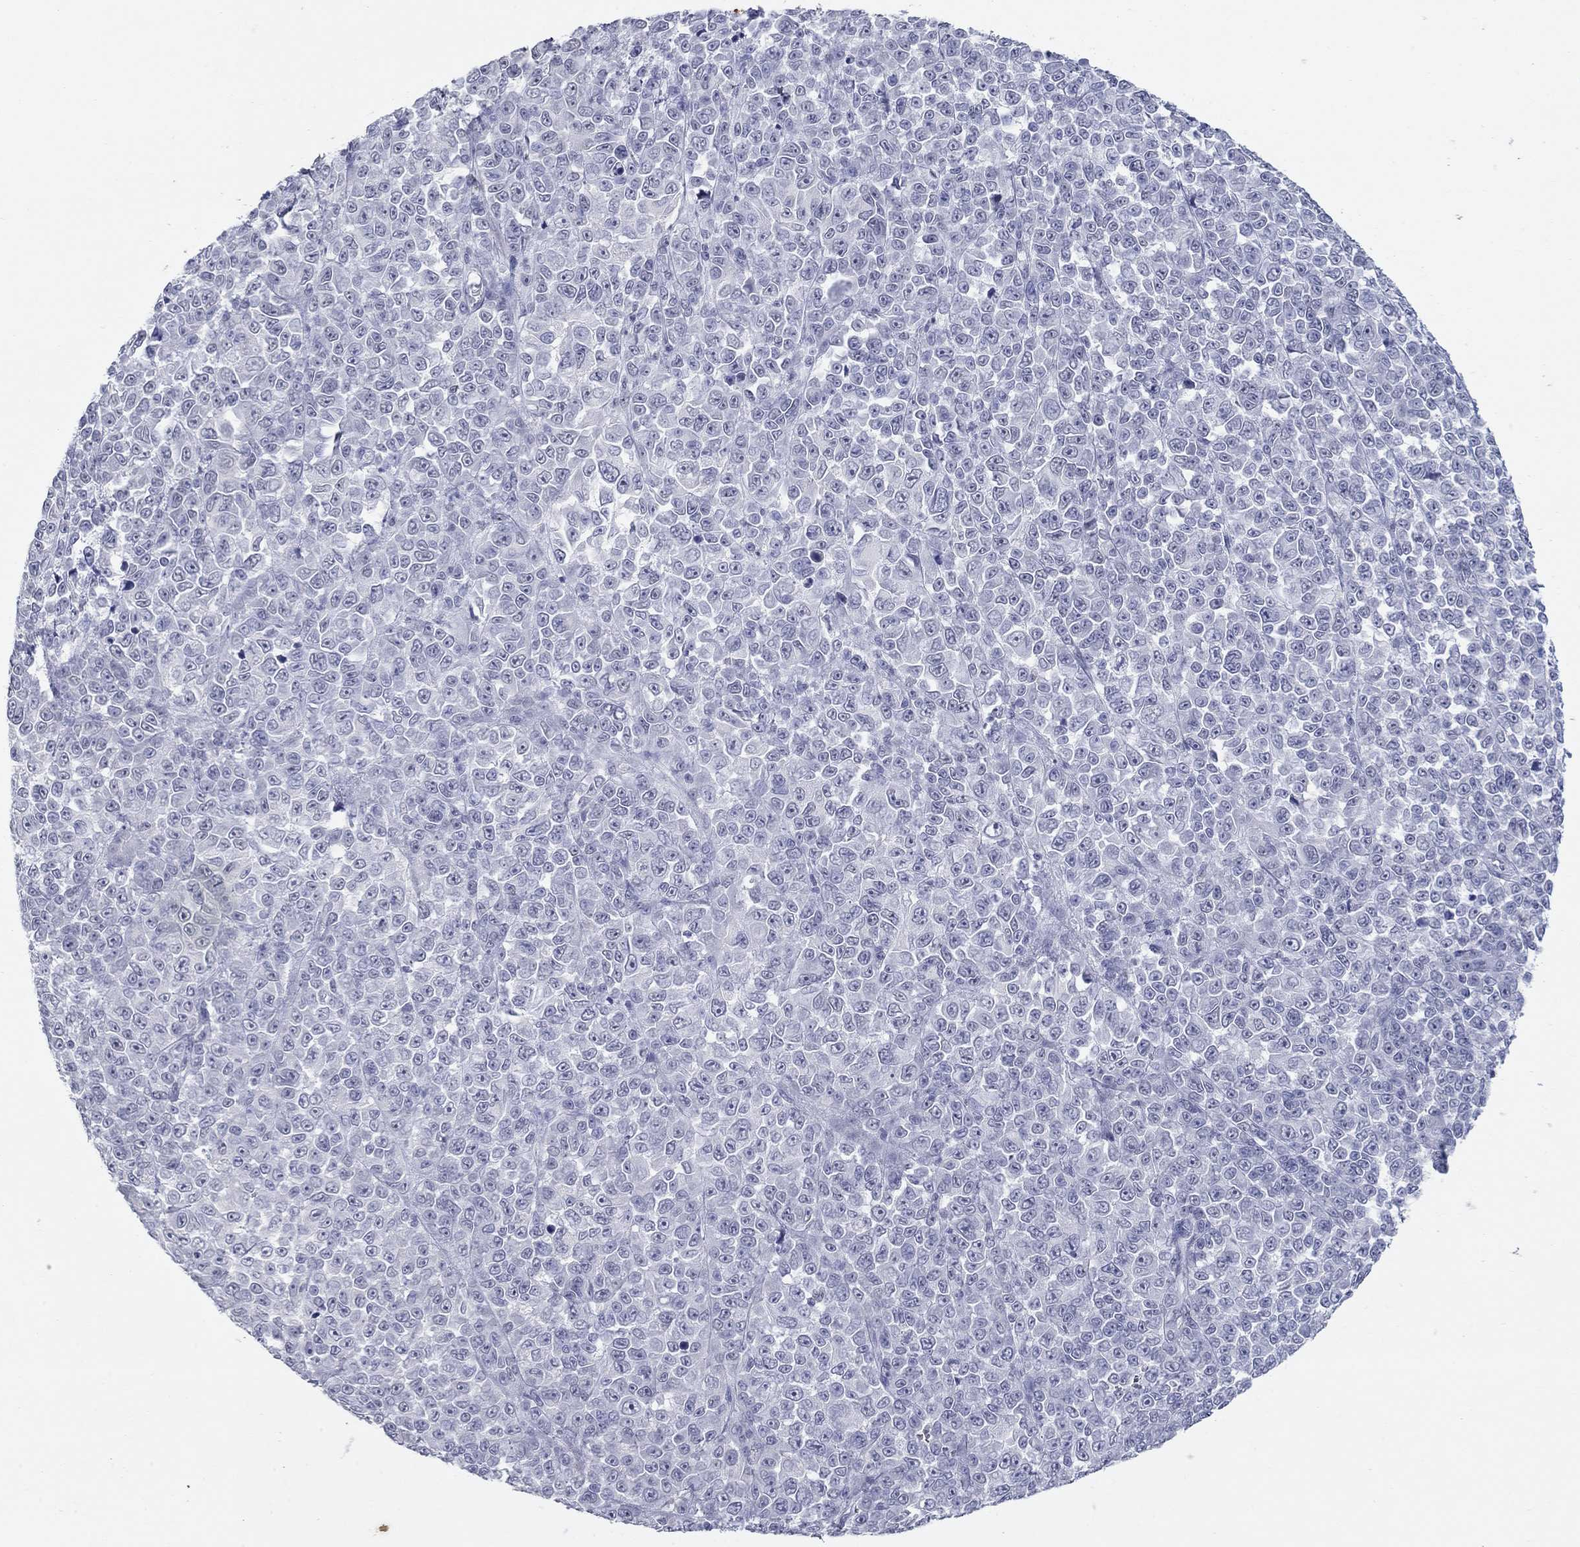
{"staining": {"intensity": "negative", "quantity": "none", "location": "none"}, "tissue": "melanoma", "cell_type": "Tumor cells", "image_type": "cancer", "snomed": [{"axis": "morphology", "description": "Malignant melanoma, NOS"}, {"axis": "topography", "description": "Skin"}], "caption": "Melanoma was stained to show a protein in brown. There is no significant positivity in tumor cells.", "gene": "KRT75", "patient": {"sex": "female", "age": 95}}